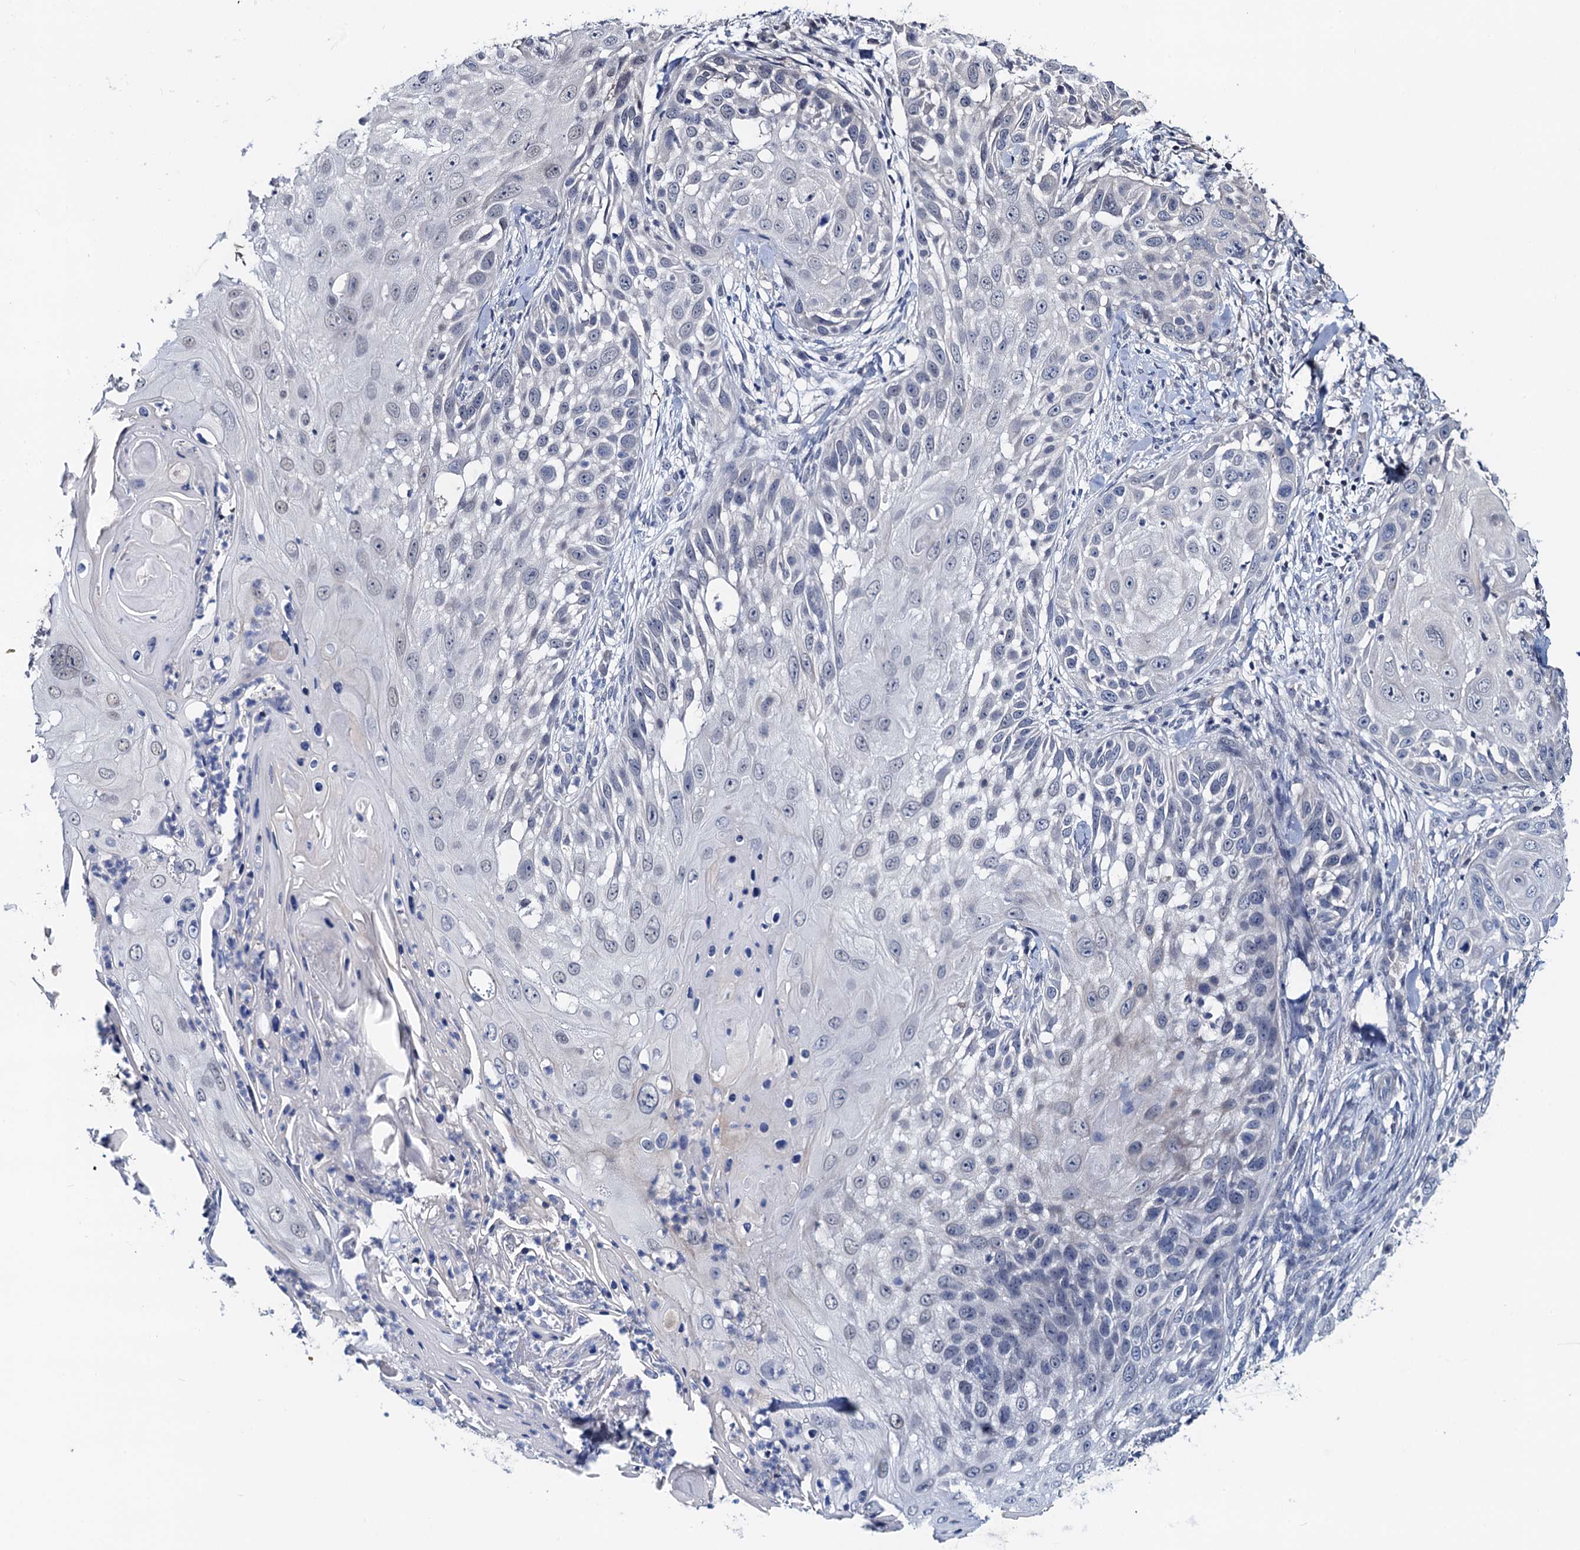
{"staining": {"intensity": "negative", "quantity": "none", "location": "none"}, "tissue": "skin cancer", "cell_type": "Tumor cells", "image_type": "cancer", "snomed": [{"axis": "morphology", "description": "Squamous cell carcinoma, NOS"}, {"axis": "topography", "description": "Skin"}], "caption": "Immunohistochemistry (IHC) image of human skin squamous cell carcinoma stained for a protein (brown), which displays no positivity in tumor cells. Nuclei are stained in blue.", "gene": "RTKN2", "patient": {"sex": "female", "age": 44}}